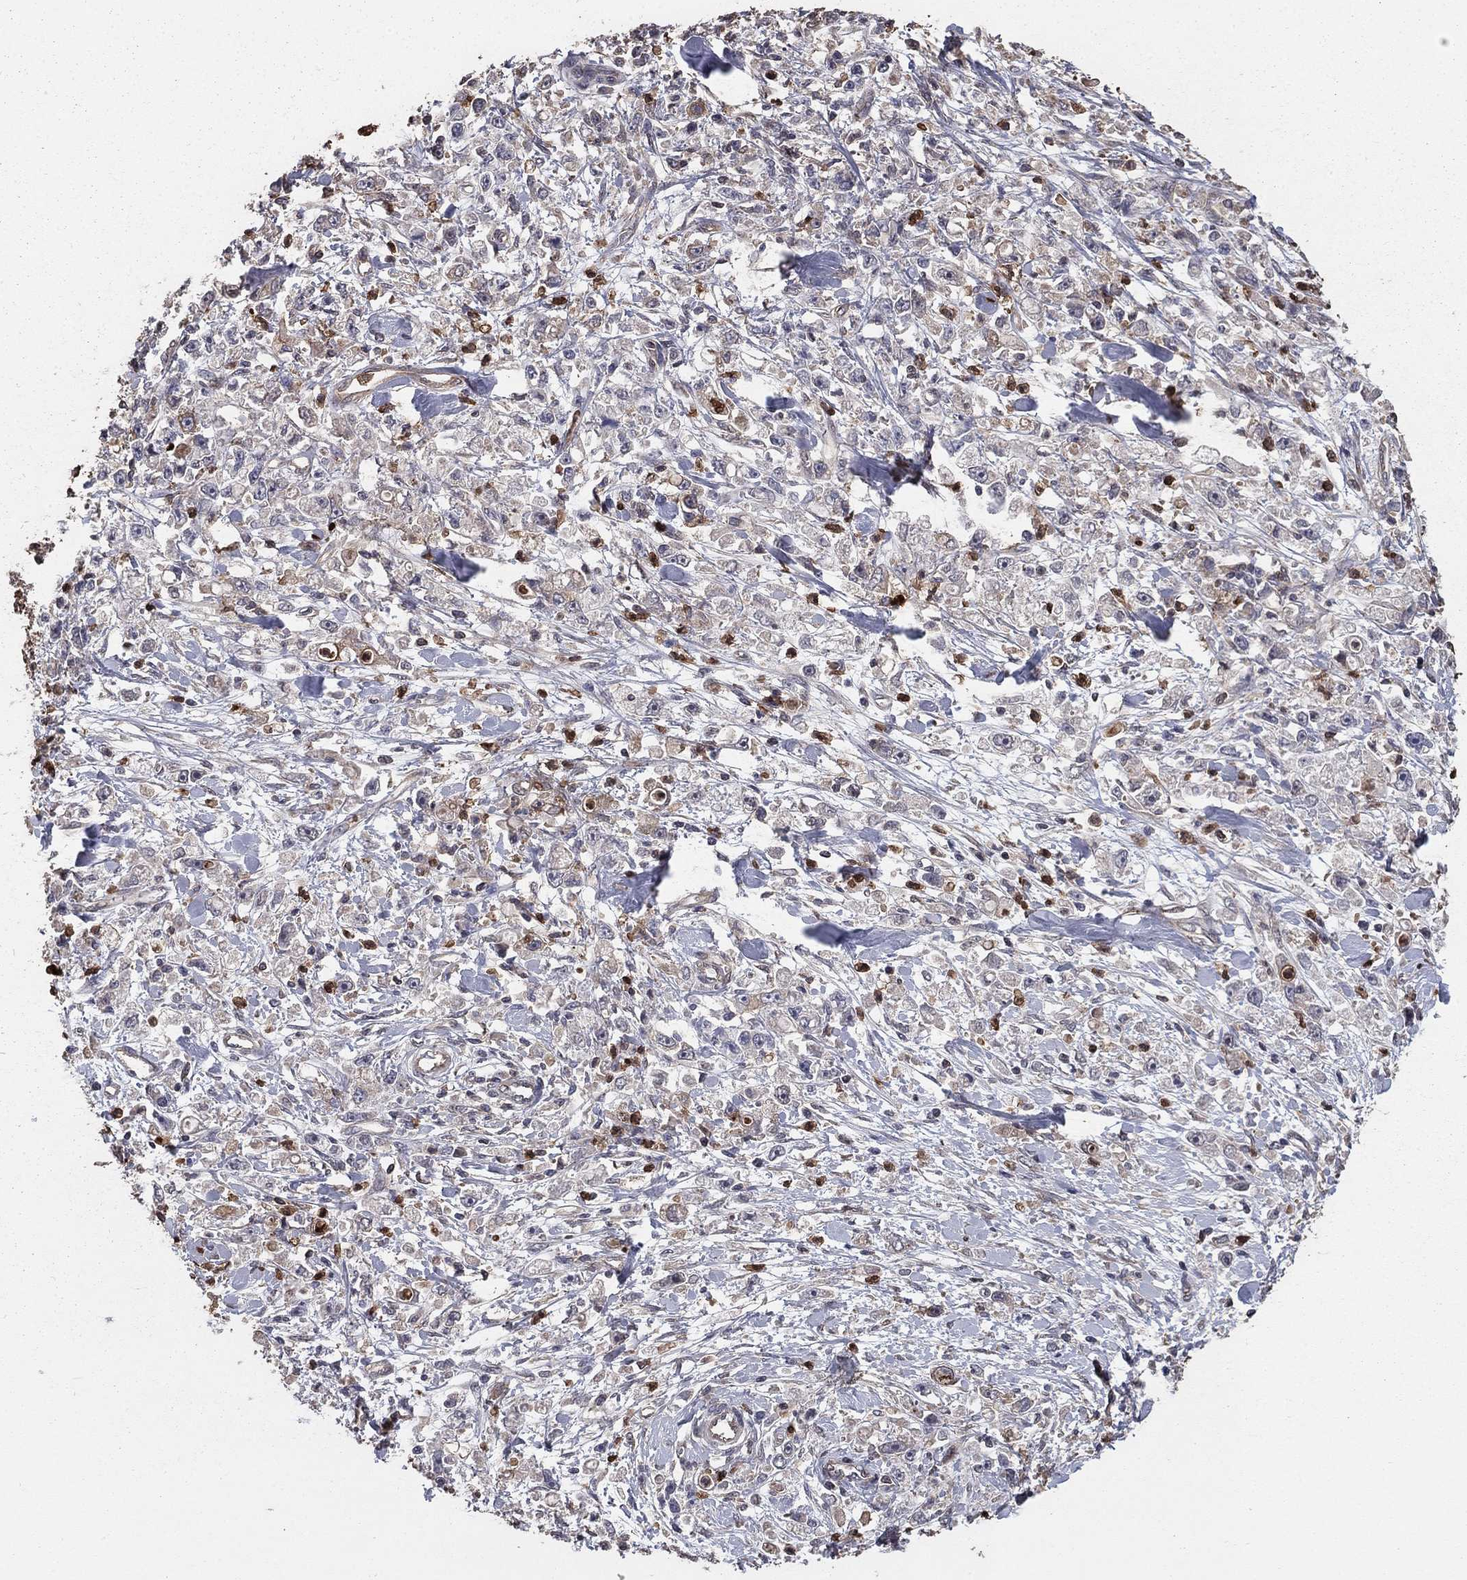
{"staining": {"intensity": "negative", "quantity": "none", "location": "none"}, "tissue": "stomach cancer", "cell_type": "Tumor cells", "image_type": "cancer", "snomed": [{"axis": "morphology", "description": "Adenocarcinoma, NOS"}, {"axis": "topography", "description": "Stomach"}], "caption": "This is a micrograph of IHC staining of adenocarcinoma (stomach), which shows no positivity in tumor cells.", "gene": "GYG1", "patient": {"sex": "female", "age": 59}}